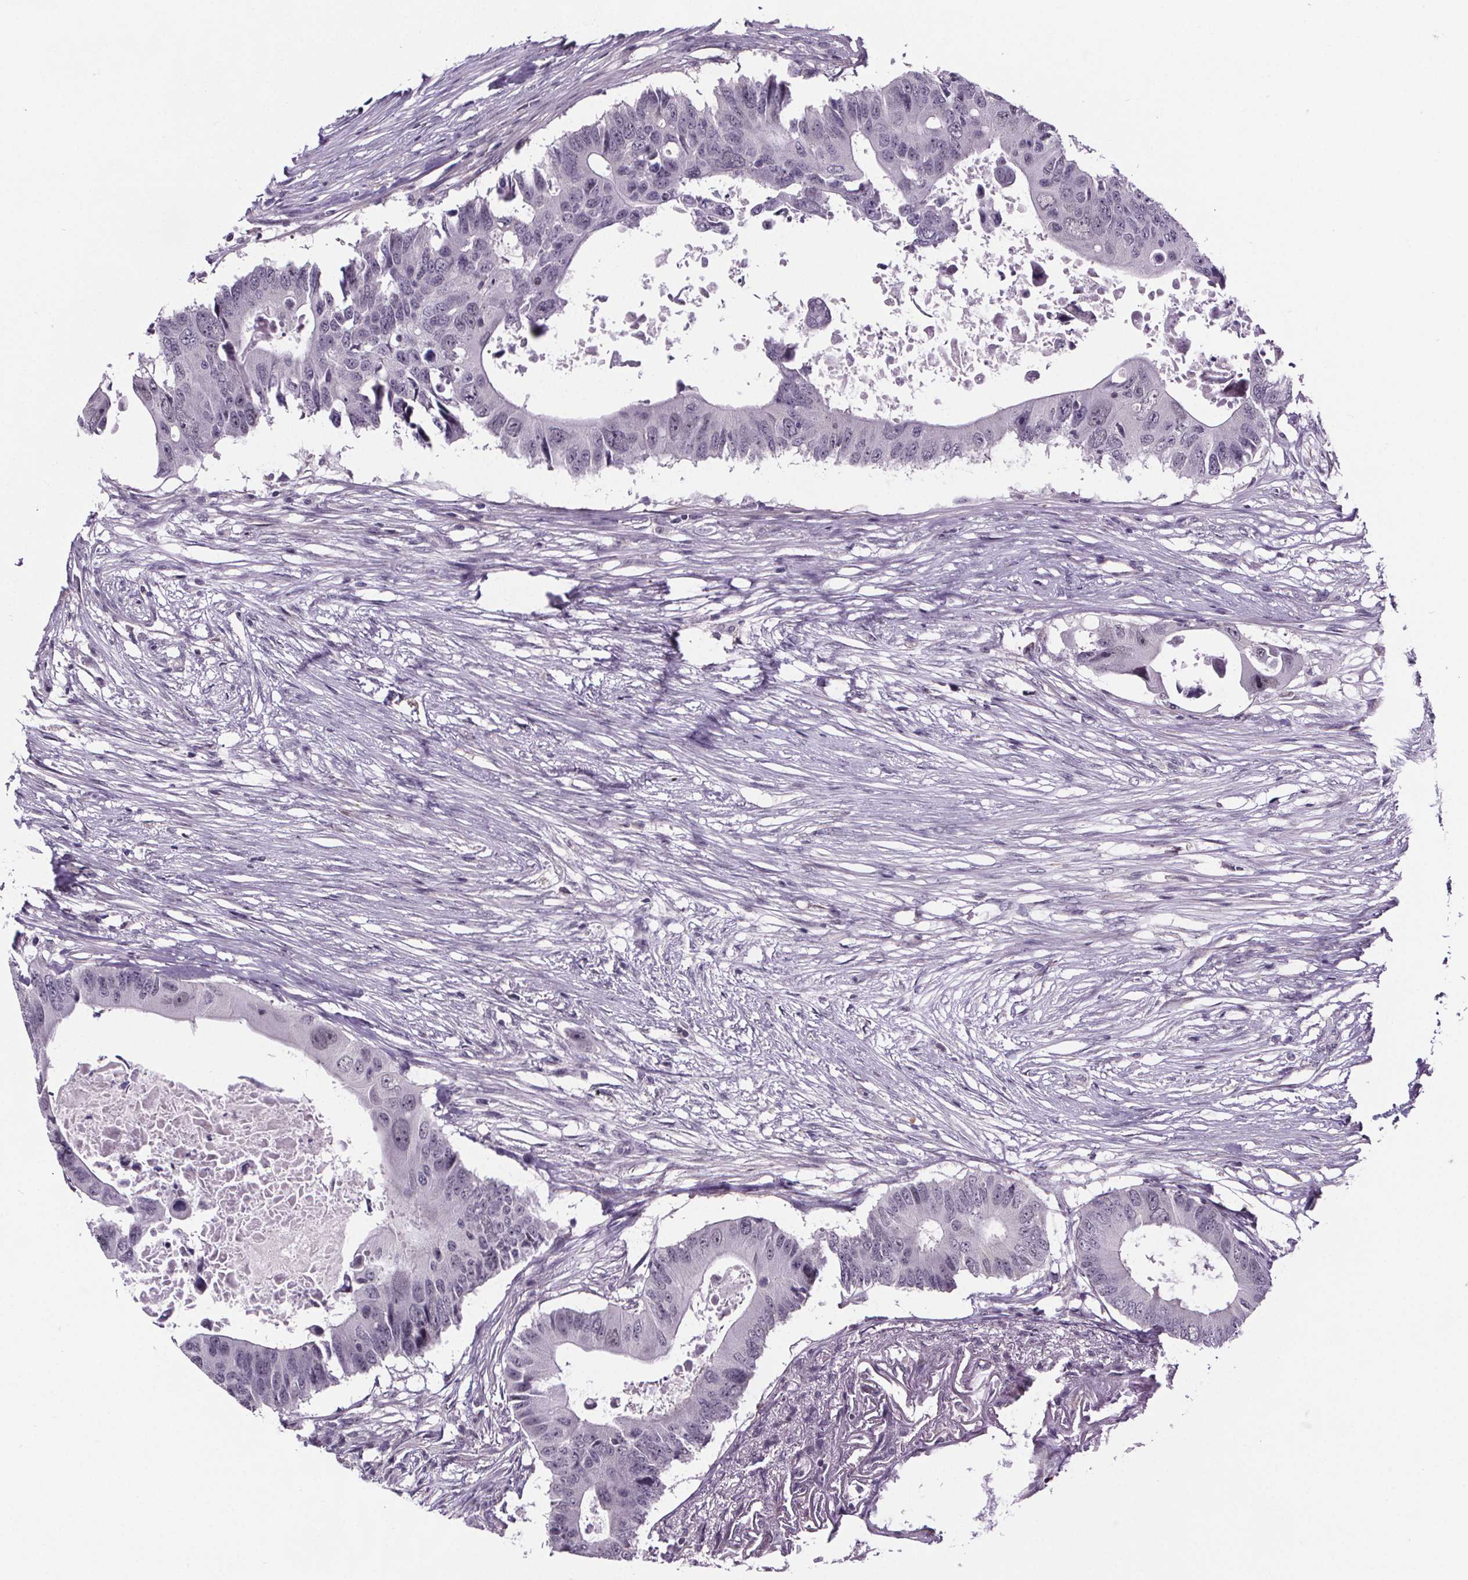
{"staining": {"intensity": "negative", "quantity": "none", "location": "none"}, "tissue": "colorectal cancer", "cell_type": "Tumor cells", "image_type": "cancer", "snomed": [{"axis": "morphology", "description": "Adenocarcinoma, NOS"}, {"axis": "topography", "description": "Colon"}], "caption": "This photomicrograph is of colorectal cancer (adenocarcinoma) stained with IHC to label a protein in brown with the nuclei are counter-stained blue. There is no staining in tumor cells. (DAB immunohistochemistry (IHC) visualized using brightfield microscopy, high magnification).", "gene": "TTC12", "patient": {"sex": "male", "age": 71}}